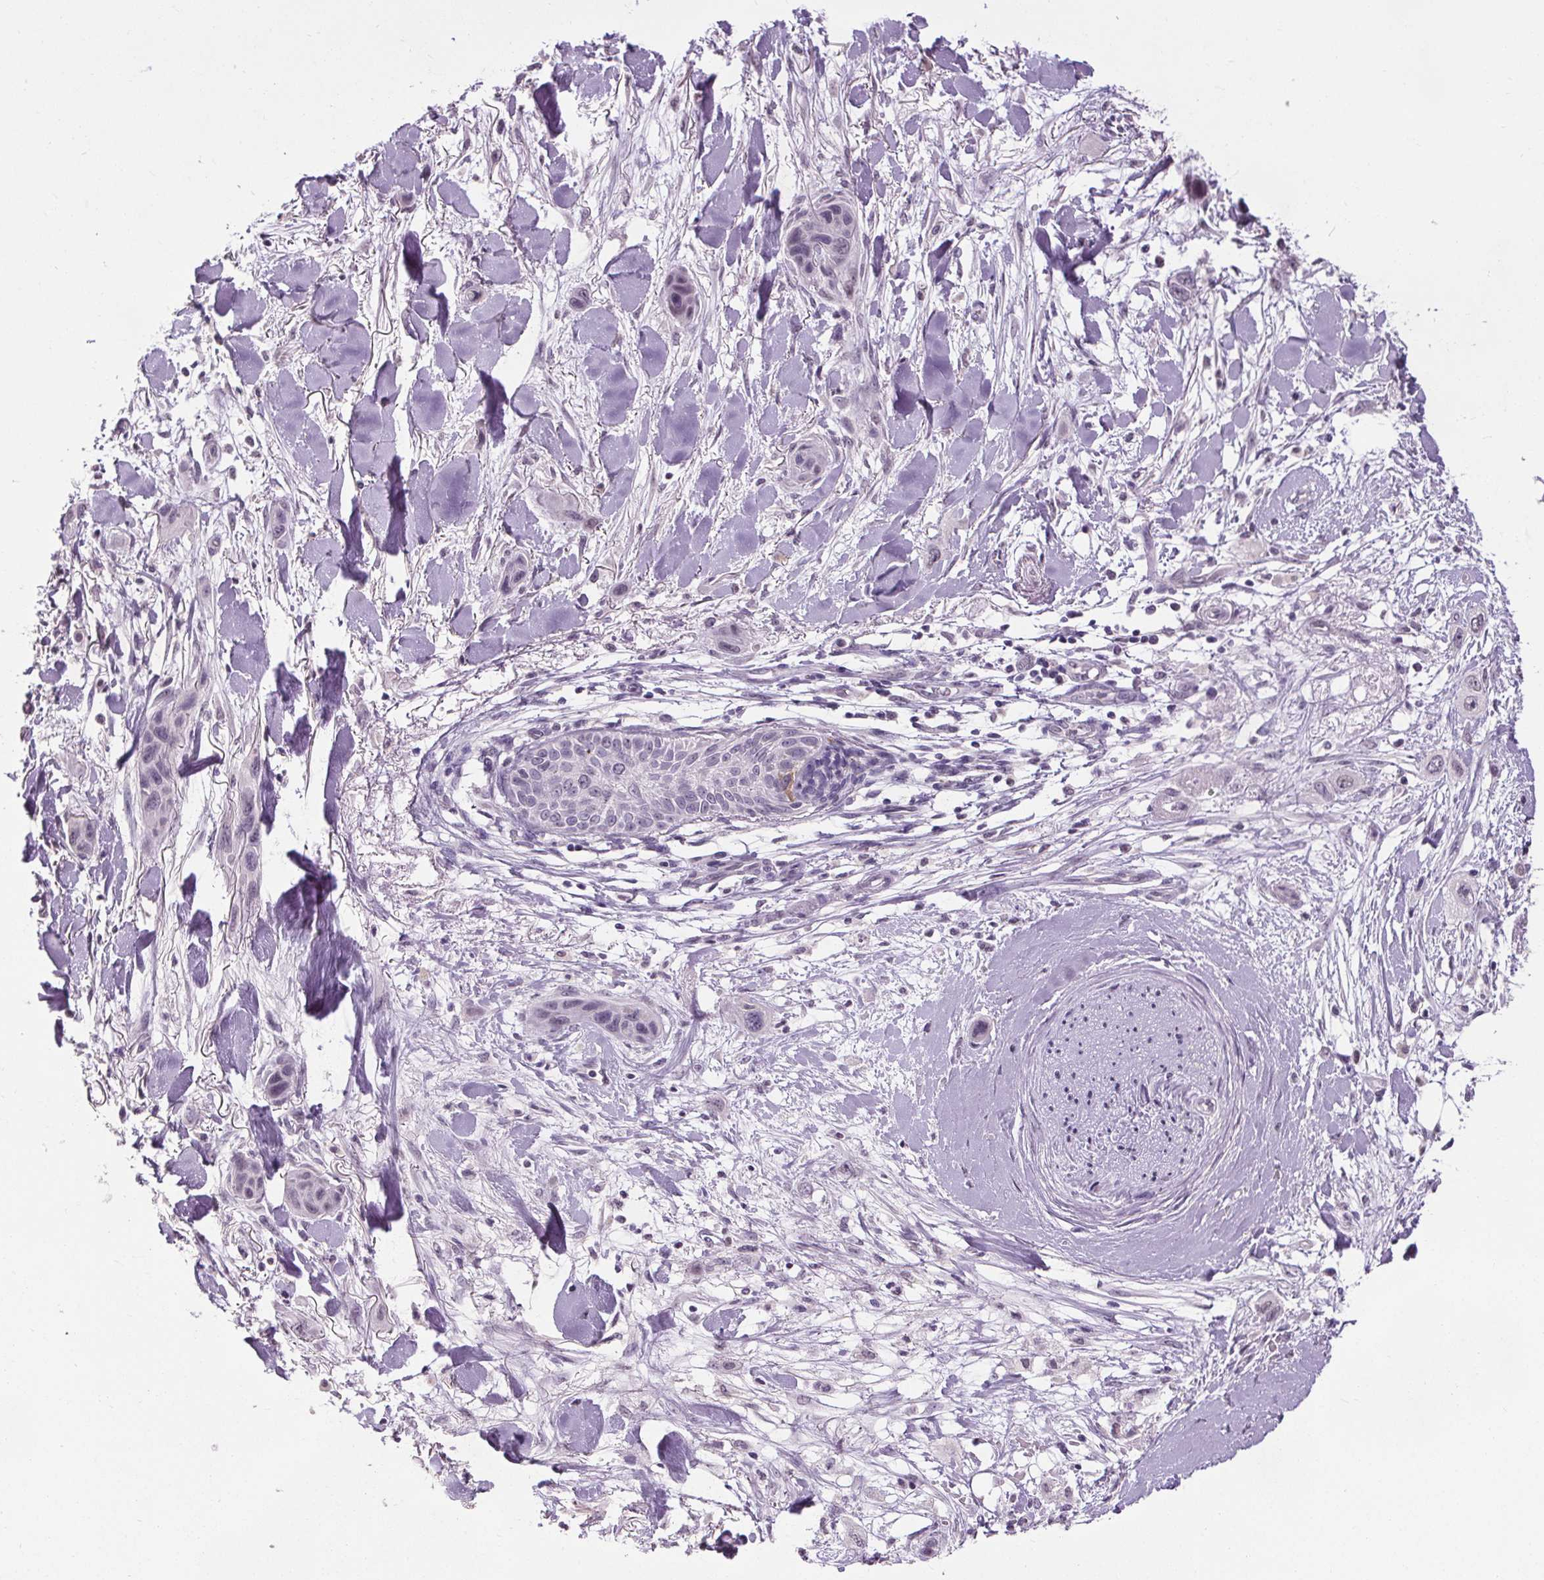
{"staining": {"intensity": "negative", "quantity": "none", "location": "none"}, "tissue": "skin cancer", "cell_type": "Tumor cells", "image_type": "cancer", "snomed": [{"axis": "morphology", "description": "Squamous cell carcinoma, NOS"}, {"axis": "topography", "description": "Skin"}], "caption": "Protein analysis of skin cancer displays no significant positivity in tumor cells.", "gene": "SLC2A9", "patient": {"sex": "male", "age": 79}}